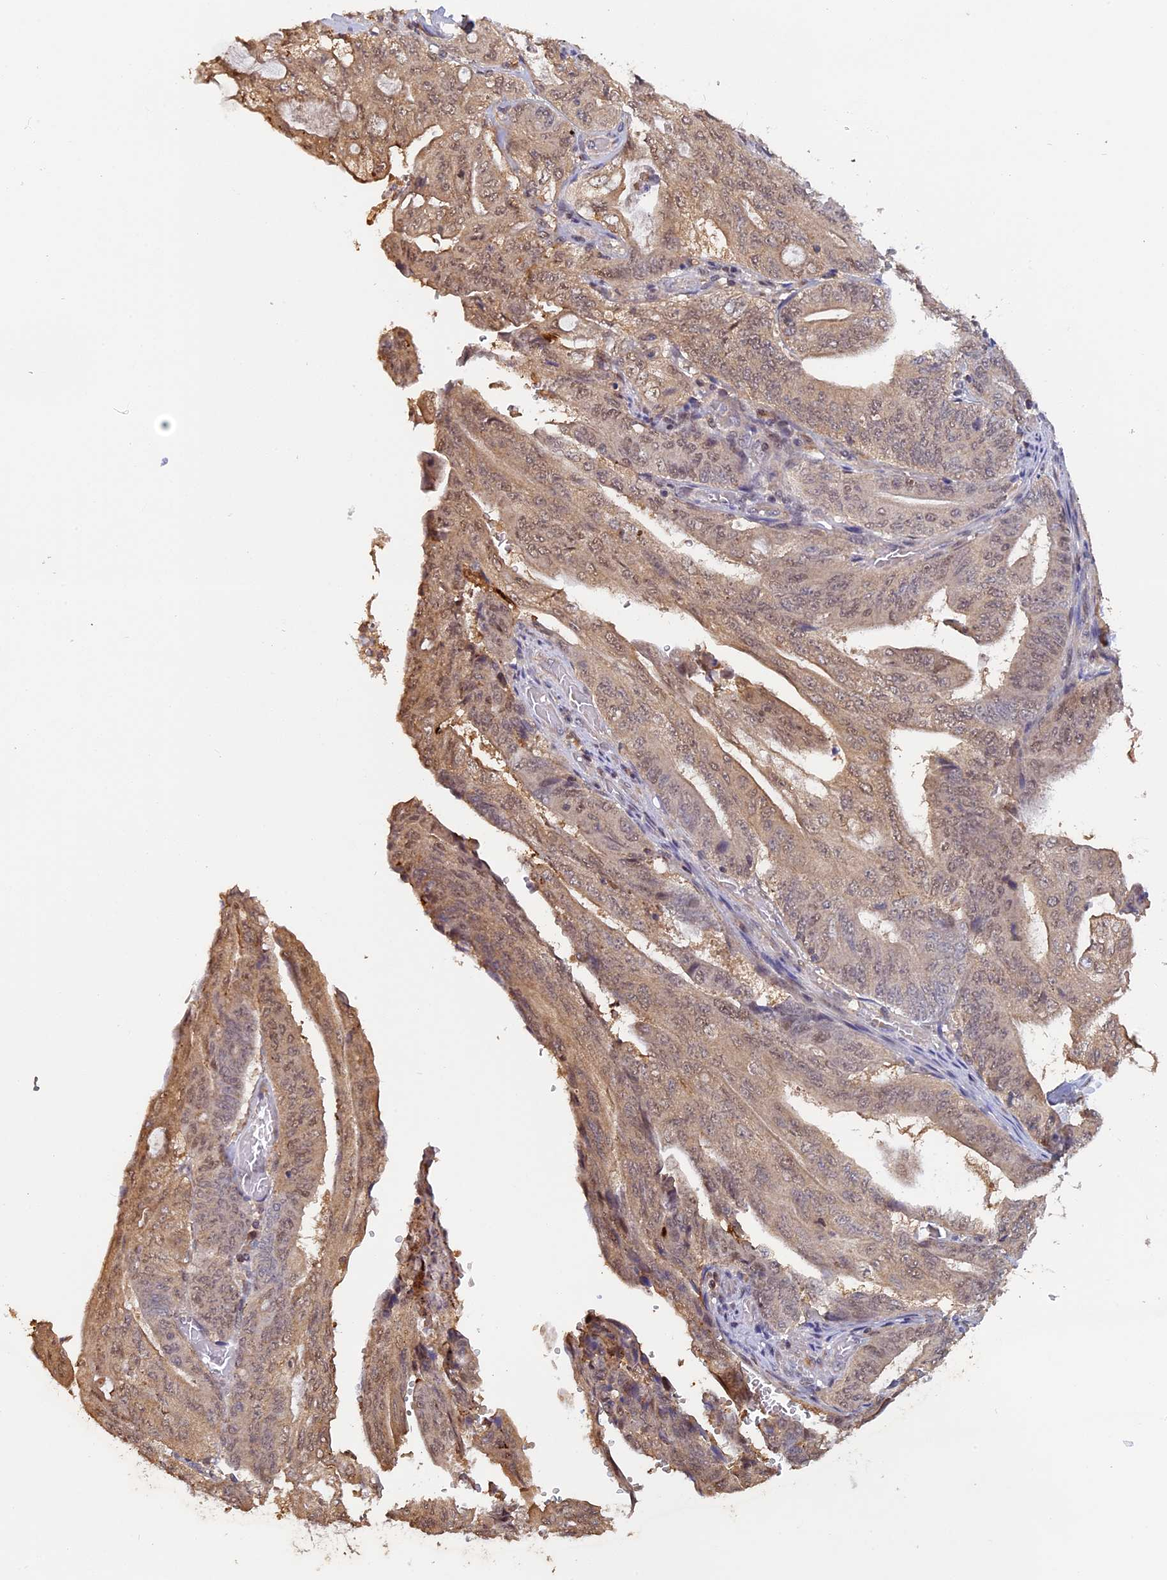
{"staining": {"intensity": "moderate", "quantity": ">75%", "location": "cytoplasmic/membranous,nuclear"}, "tissue": "stomach cancer", "cell_type": "Tumor cells", "image_type": "cancer", "snomed": [{"axis": "morphology", "description": "Adenocarcinoma, NOS"}, {"axis": "topography", "description": "Stomach"}], "caption": "Immunohistochemical staining of stomach cancer (adenocarcinoma) shows moderate cytoplasmic/membranous and nuclear protein staining in approximately >75% of tumor cells.", "gene": "FAM98C", "patient": {"sex": "female", "age": 73}}